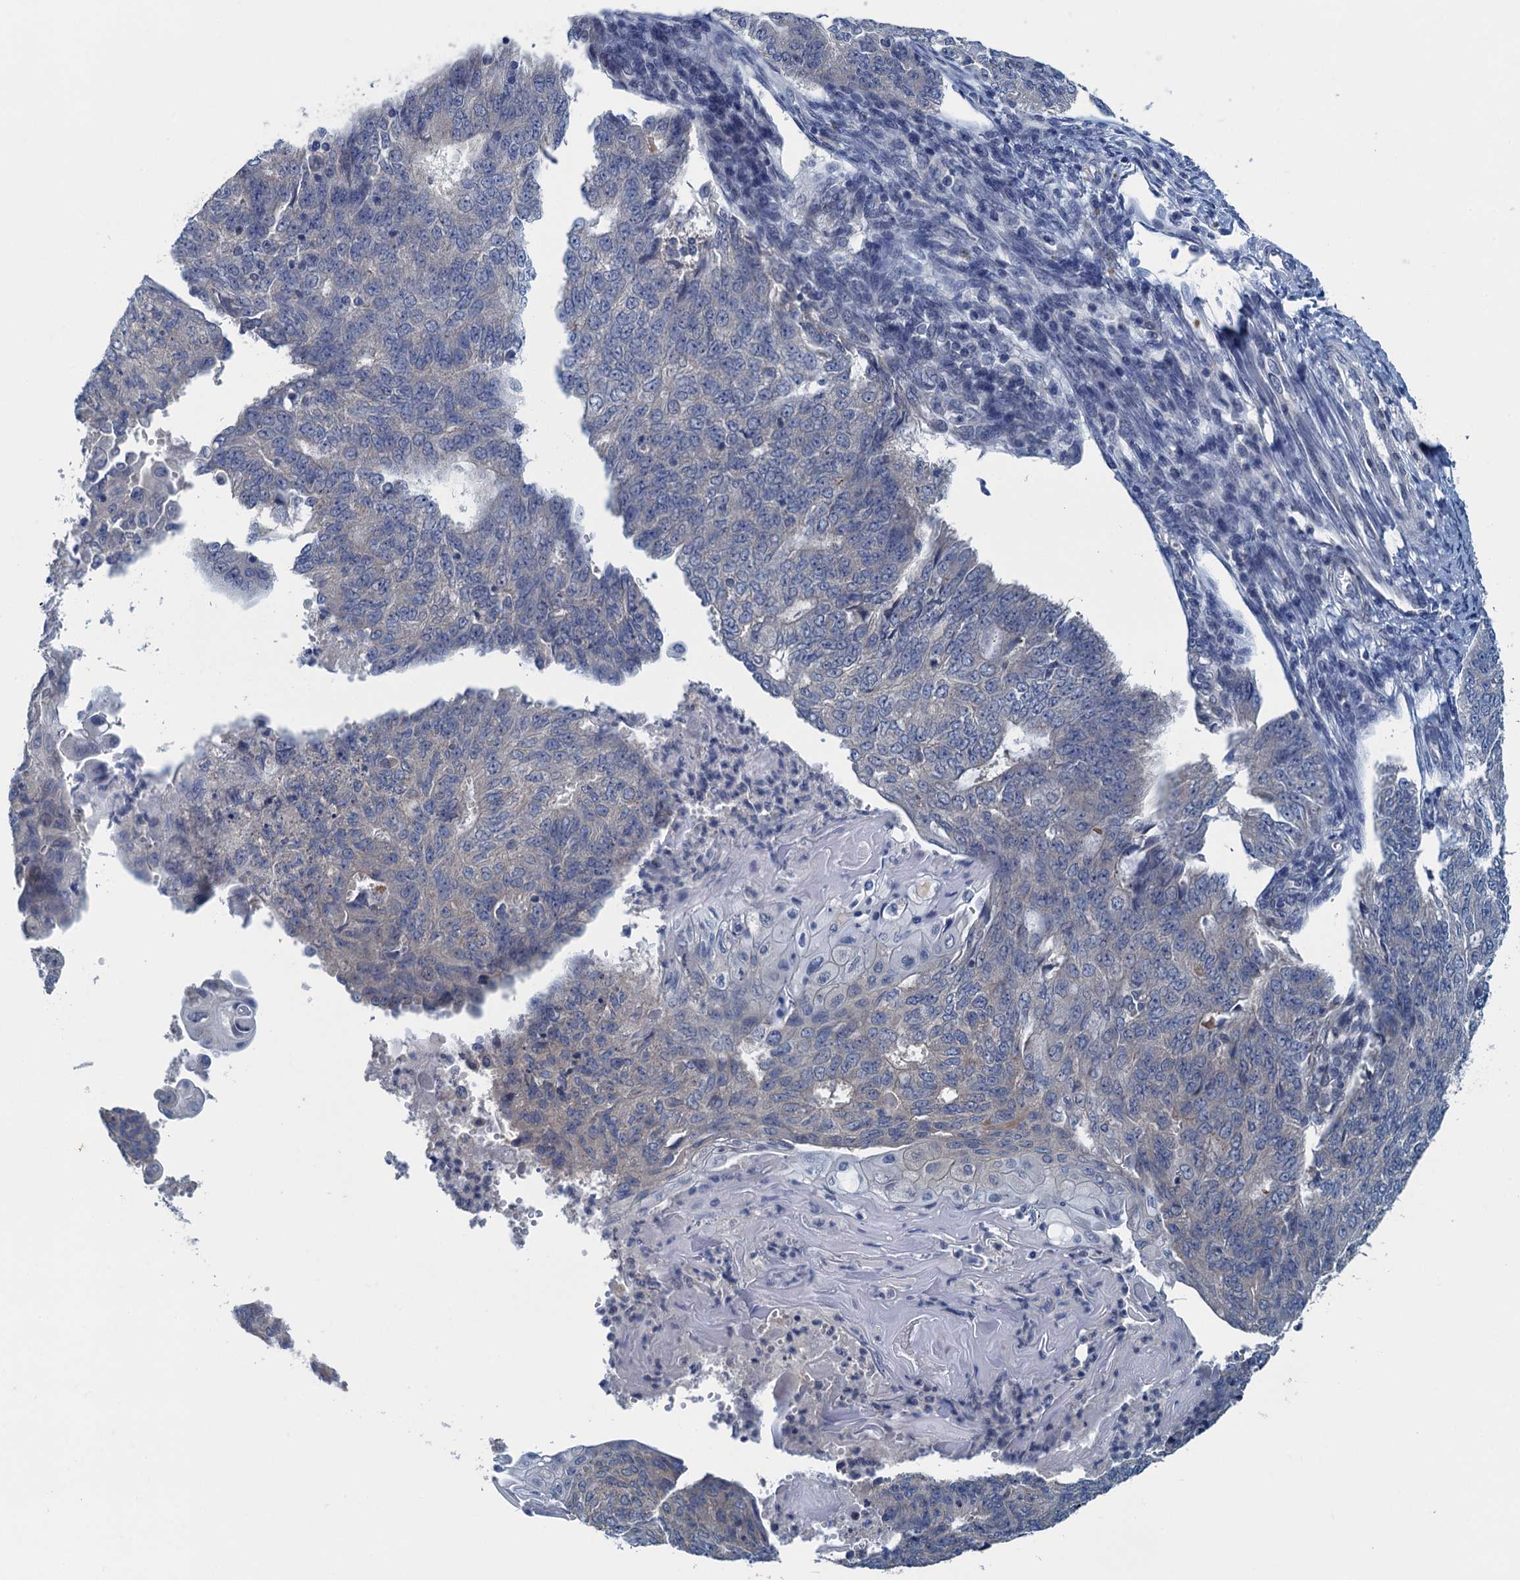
{"staining": {"intensity": "negative", "quantity": "none", "location": "none"}, "tissue": "endometrial cancer", "cell_type": "Tumor cells", "image_type": "cancer", "snomed": [{"axis": "morphology", "description": "Adenocarcinoma, NOS"}, {"axis": "topography", "description": "Endometrium"}], "caption": "This is an immunohistochemistry histopathology image of endometrial cancer. There is no positivity in tumor cells.", "gene": "CTU2", "patient": {"sex": "female", "age": 32}}